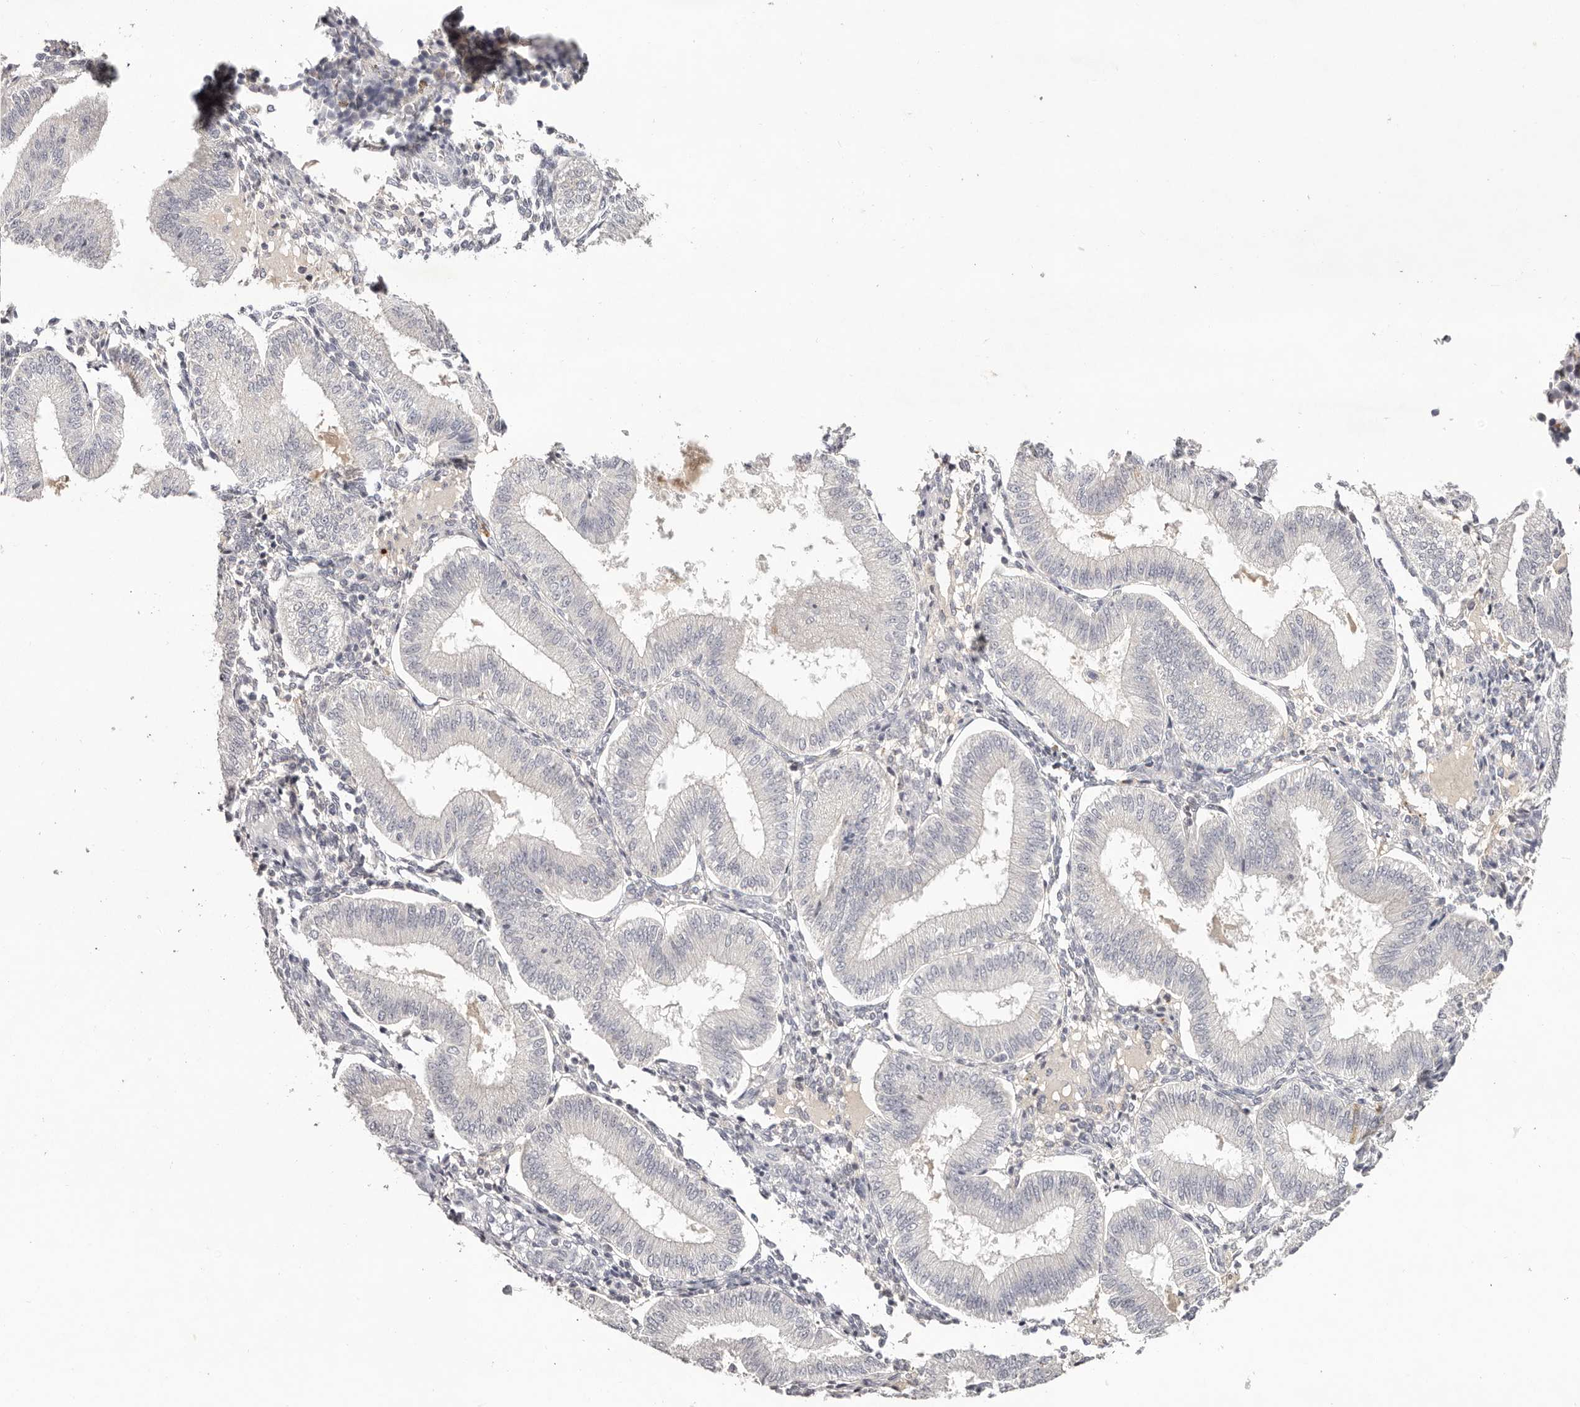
{"staining": {"intensity": "negative", "quantity": "none", "location": "none"}, "tissue": "endometrium", "cell_type": "Cells in endometrial stroma", "image_type": "normal", "snomed": [{"axis": "morphology", "description": "Normal tissue, NOS"}, {"axis": "topography", "description": "Endometrium"}], "caption": "This is an immunohistochemistry (IHC) photomicrograph of normal endometrium. There is no staining in cells in endometrial stroma.", "gene": "SCUBE2", "patient": {"sex": "female", "age": 39}}